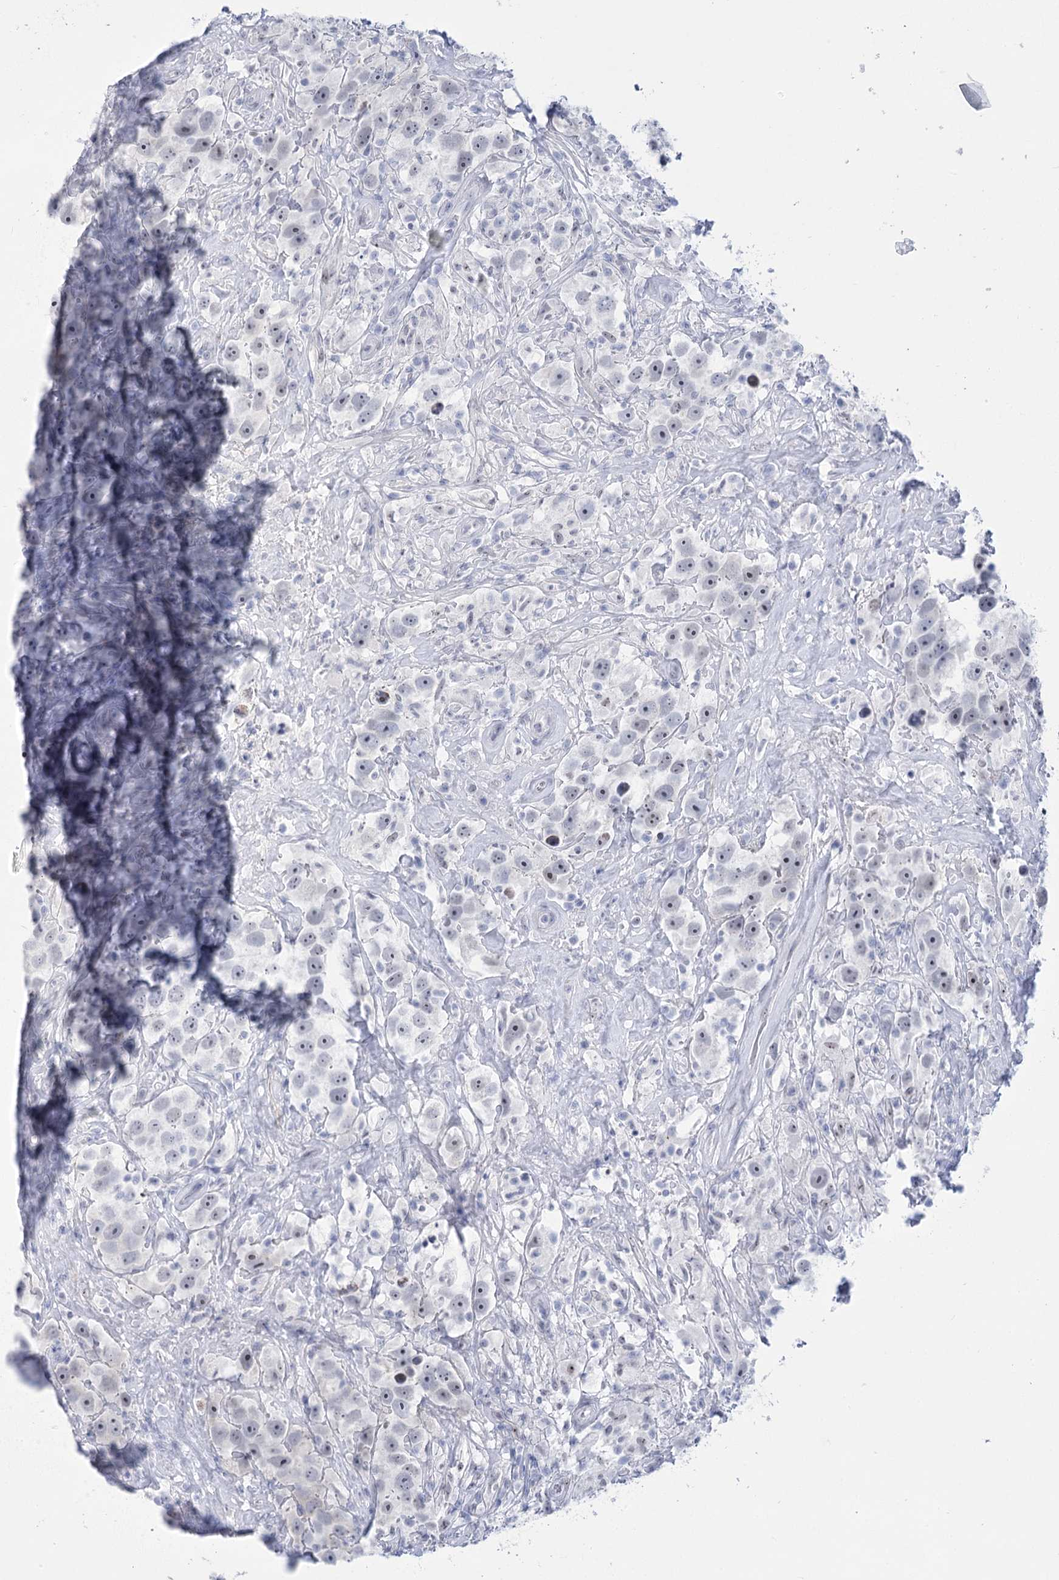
{"staining": {"intensity": "negative", "quantity": "none", "location": "none"}, "tissue": "testis cancer", "cell_type": "Tumor cells", "image_type": "cancer", "snomed": [{"axis": "morphology", "description": "Seminoma, NOS"}, {"axis": "topography", "description": "Testis"}], "caption": "This is an immunohistochemistry (IHC) image of human seminoma (testis). There is no positivity in tumor cells.", "gene": "HORMAD1", "patient": {"sex": "male", "age": 49}}